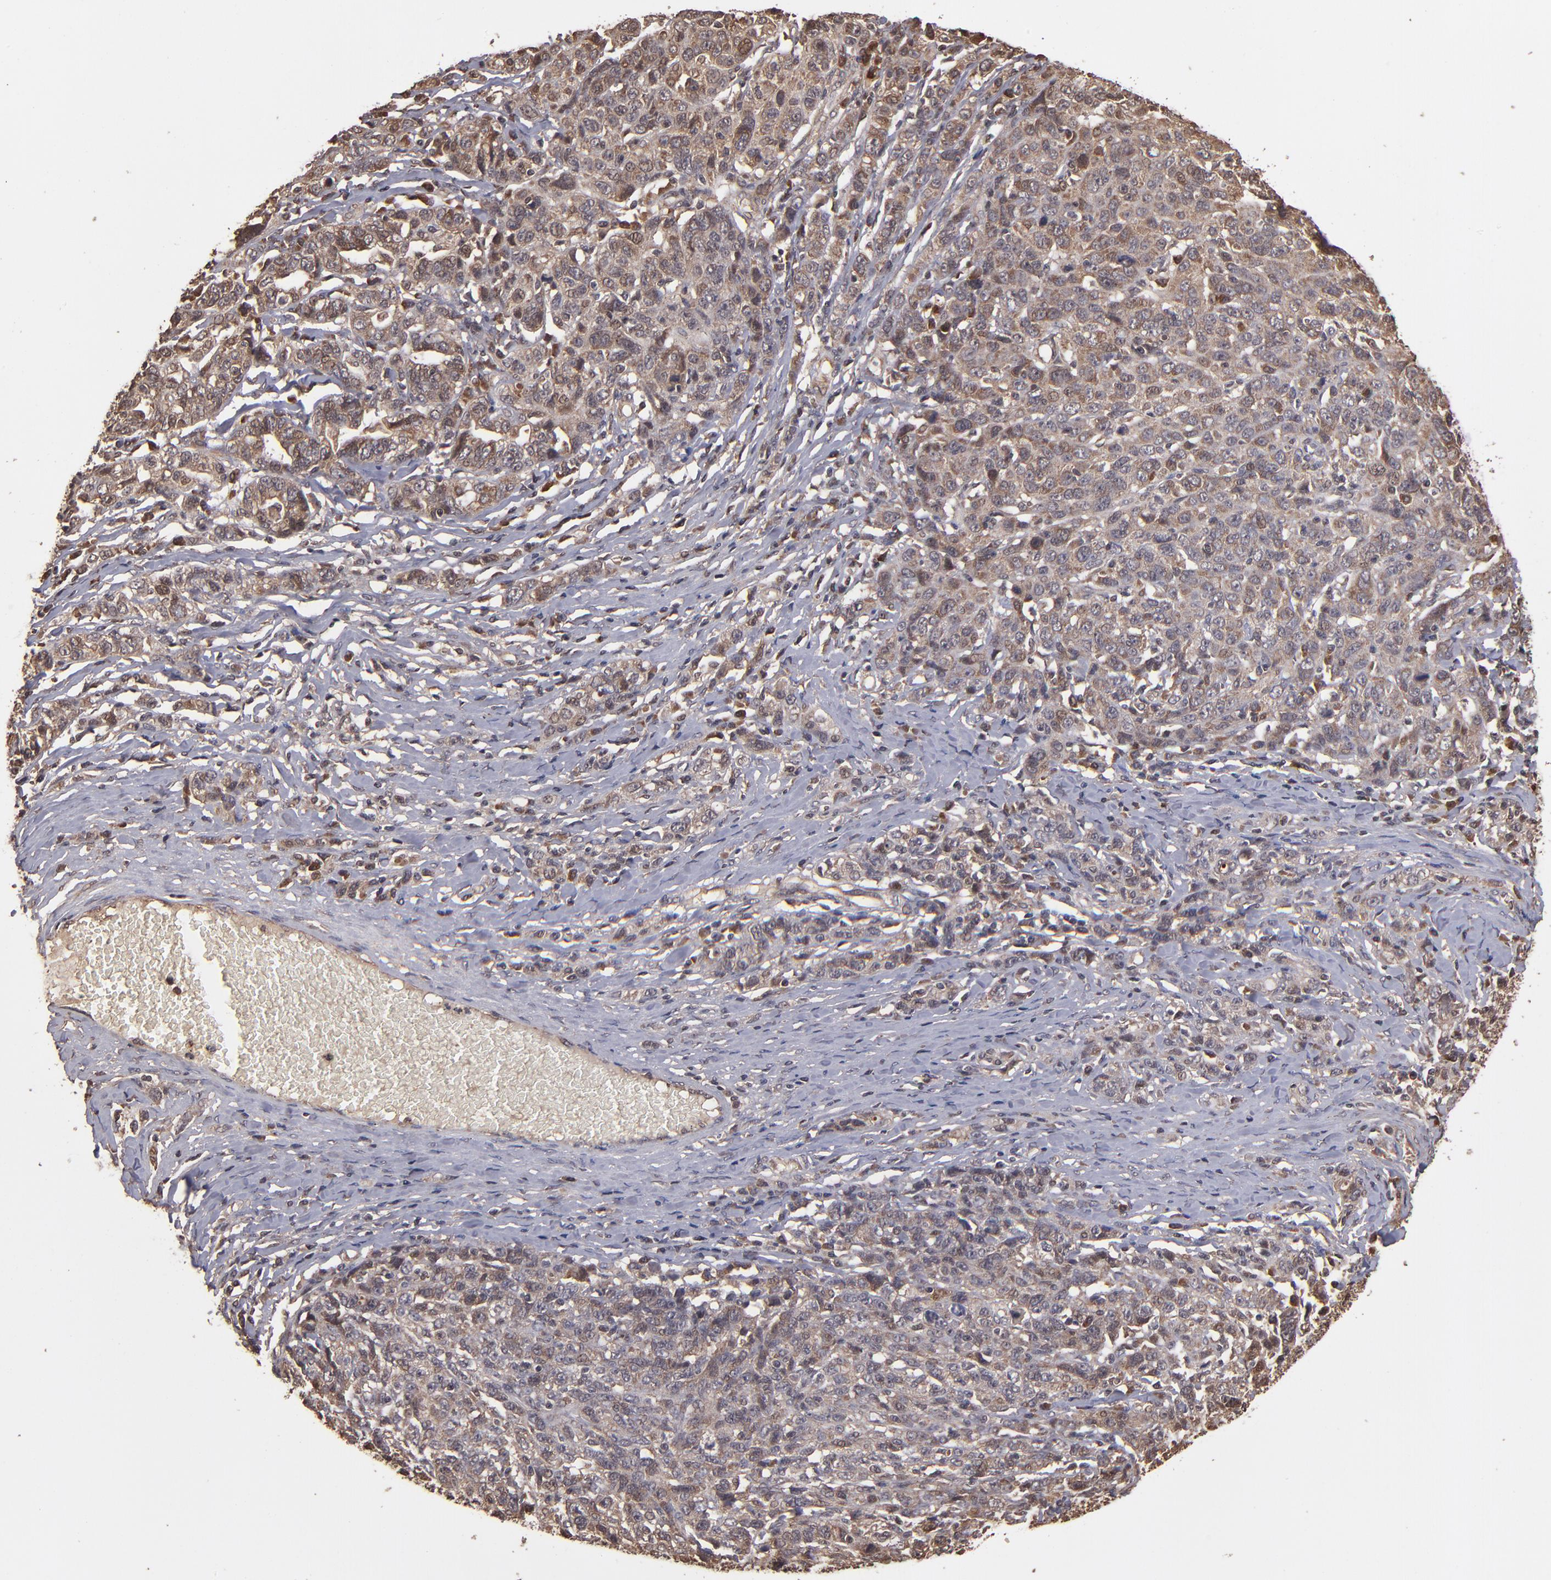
{"staining": {"intensity": "weak", "quantity": "25%-75%", "location": "cytoplasmic/membranous"}, "tissue": "ovarian cancer", "cell_type": "Tumor cells", "image_type": "cancer", "snomed": [{"axis": "morphology", "description": "Cystadenocarcinoma, serous, NOS"}, {"axis": "topography", "description": "Ovary"}], "caption": "The histopathology image demonstrates a brown stain indicating the presence of a protein in the cytoplasmic/membranous of tumor cells in ovarian cancer. The staining was performed using DAB to visualize the protein expression in brown, while the nuclei were stained in blue with hematoxylin (Magnification: 20x).", "gene": "NFE2L2", "patient": {"sex": "female", "age": 71}}